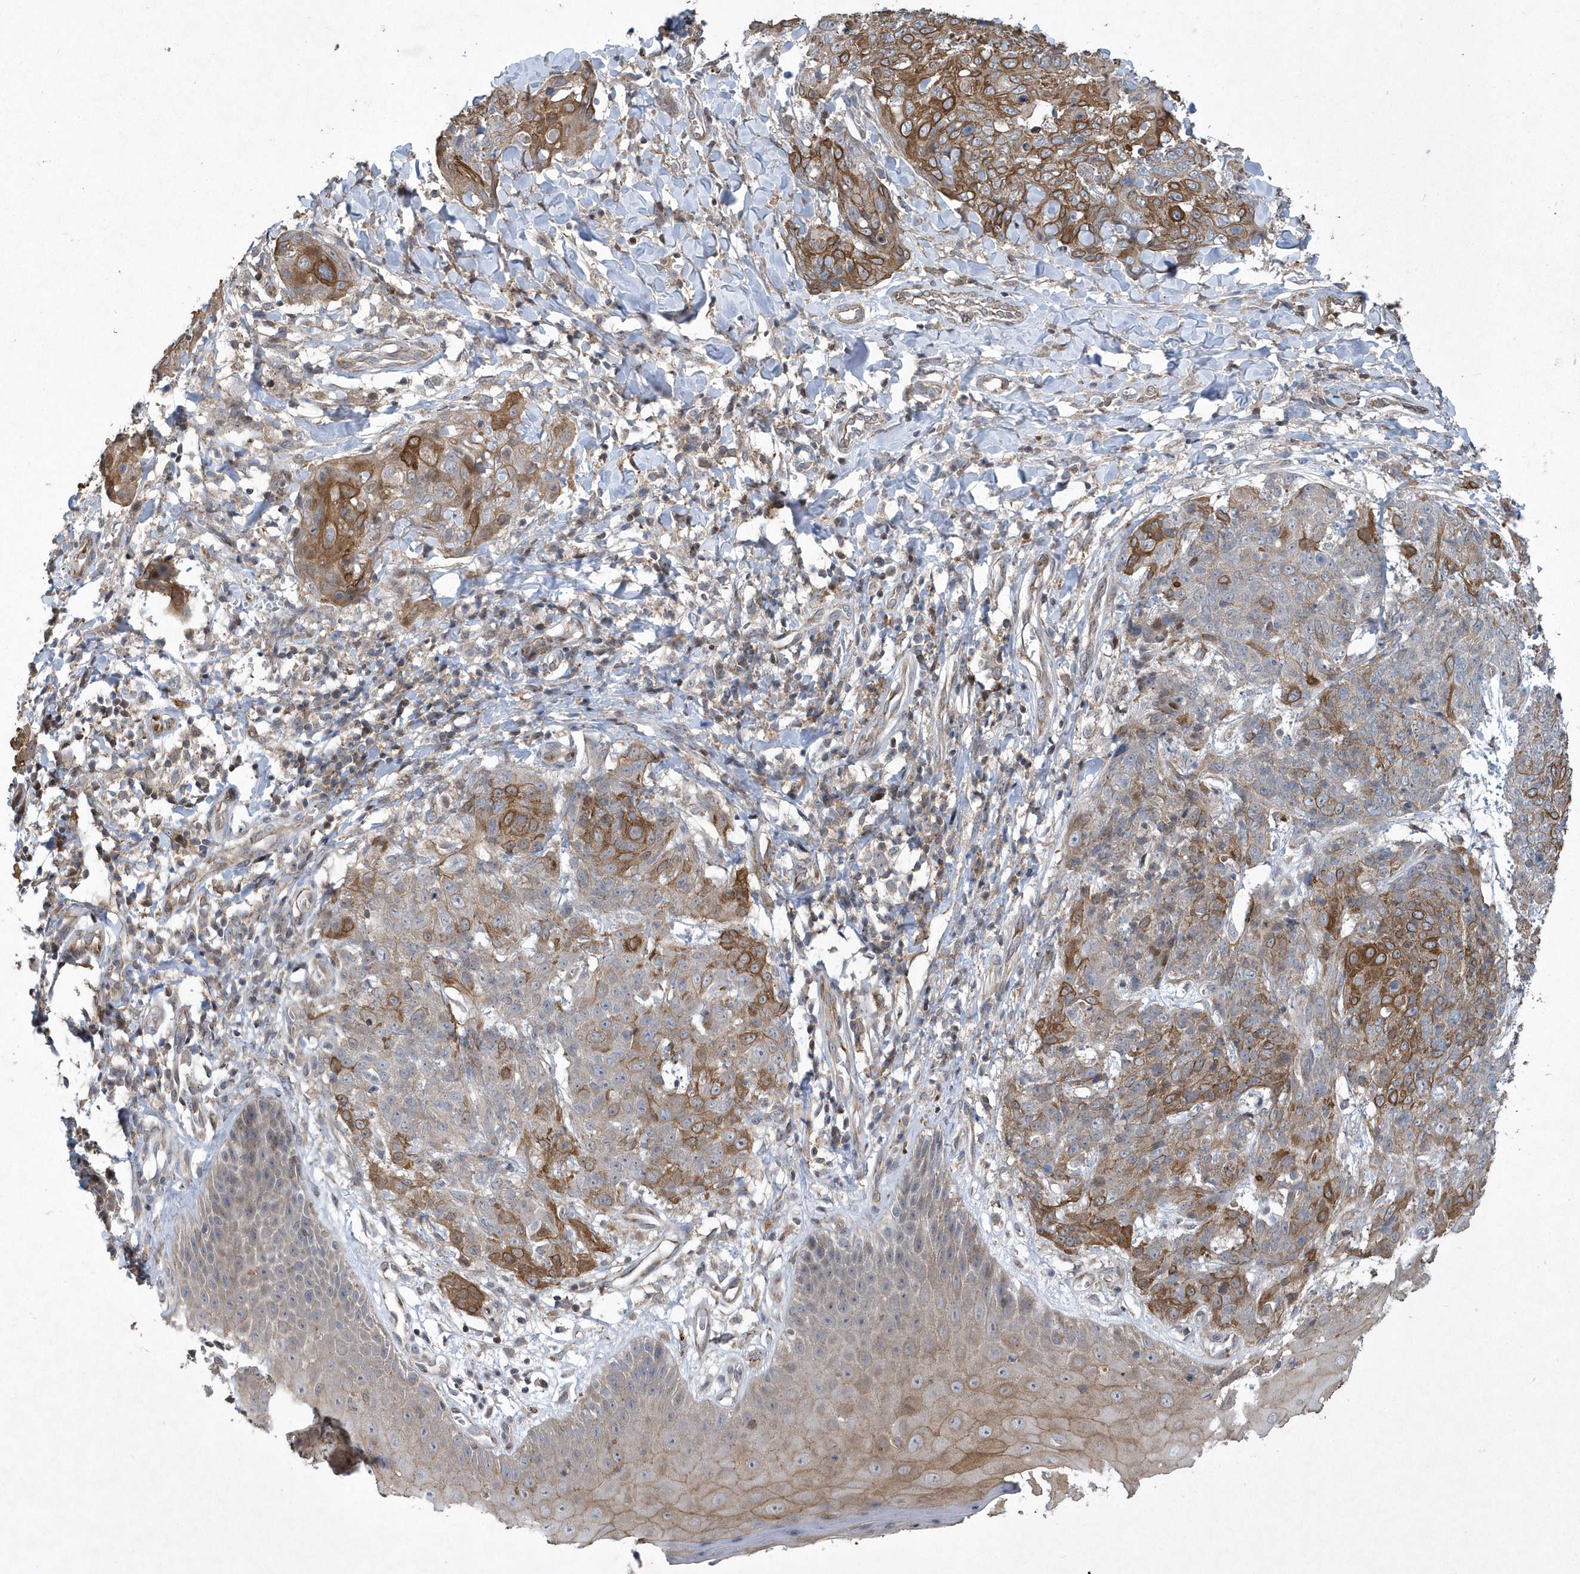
{"staining": {"intensity": "moderate", "quantity": ">75%", "location": "cytoplasmic/membranous"}, "tissue": "skin cancer", "cell_type": "Tumor cells", "image_type": "cancer", "snomed": [{"axis": "morphology", "description": "Squamous cell carcinoma, NOS"}, {"axis": "topography", "description": "Skin"}, {"axis": "topography", "description": "Vulva"}], "caption": "DAB immunohistochemical staining of human skin squamous cell carcinoma displays moderate cytoplasmic/membranous protein staining in about >75% of tumor cells. (DAB (3,3'-diaminobenzidine) IHC, brown staining for protein, blue staining for nuclei).", "gene": "N4BP2", "patient": {"sex": "female", "age": 85}}